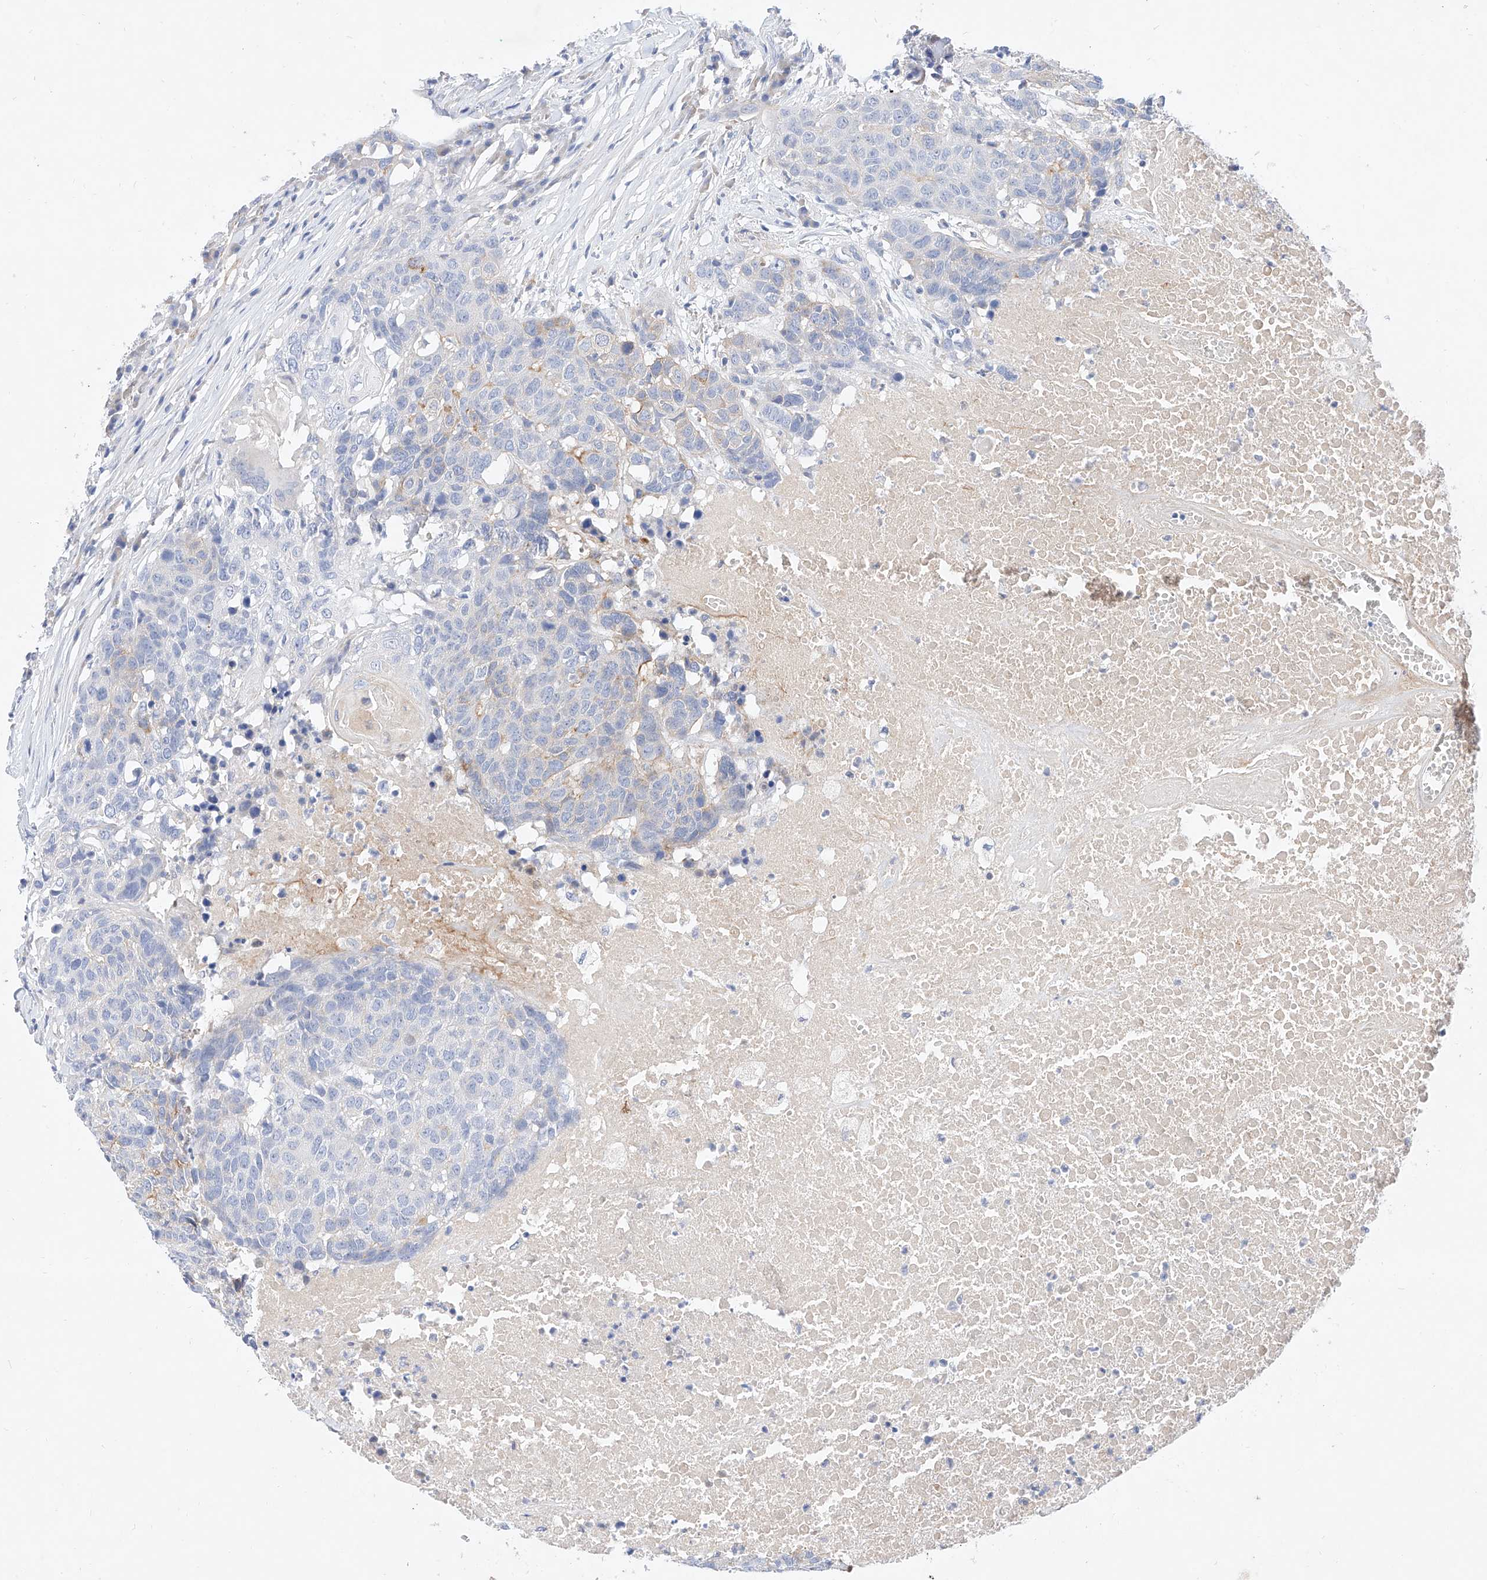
{"staining": {"intensity": "negative", "quantity": "none", "location": "none"}, "tissue": "head and neck cancer", "cell_type": "Tumor cells", "image_type": "cancer", "snomed": [{"axis": "morphology", "description": "Squamous cell carcinoma, NOS"}, {"axis": "topography", "description": "Head-Neck"}], "caption": "Protein analysis of squamous cell carcinoma (head and neck) reveals no significant positivity in tumor cells. Nuclei are stained in blue.", "gene": "SBSPON", "patient": {"sex": "male", "age": 66}}